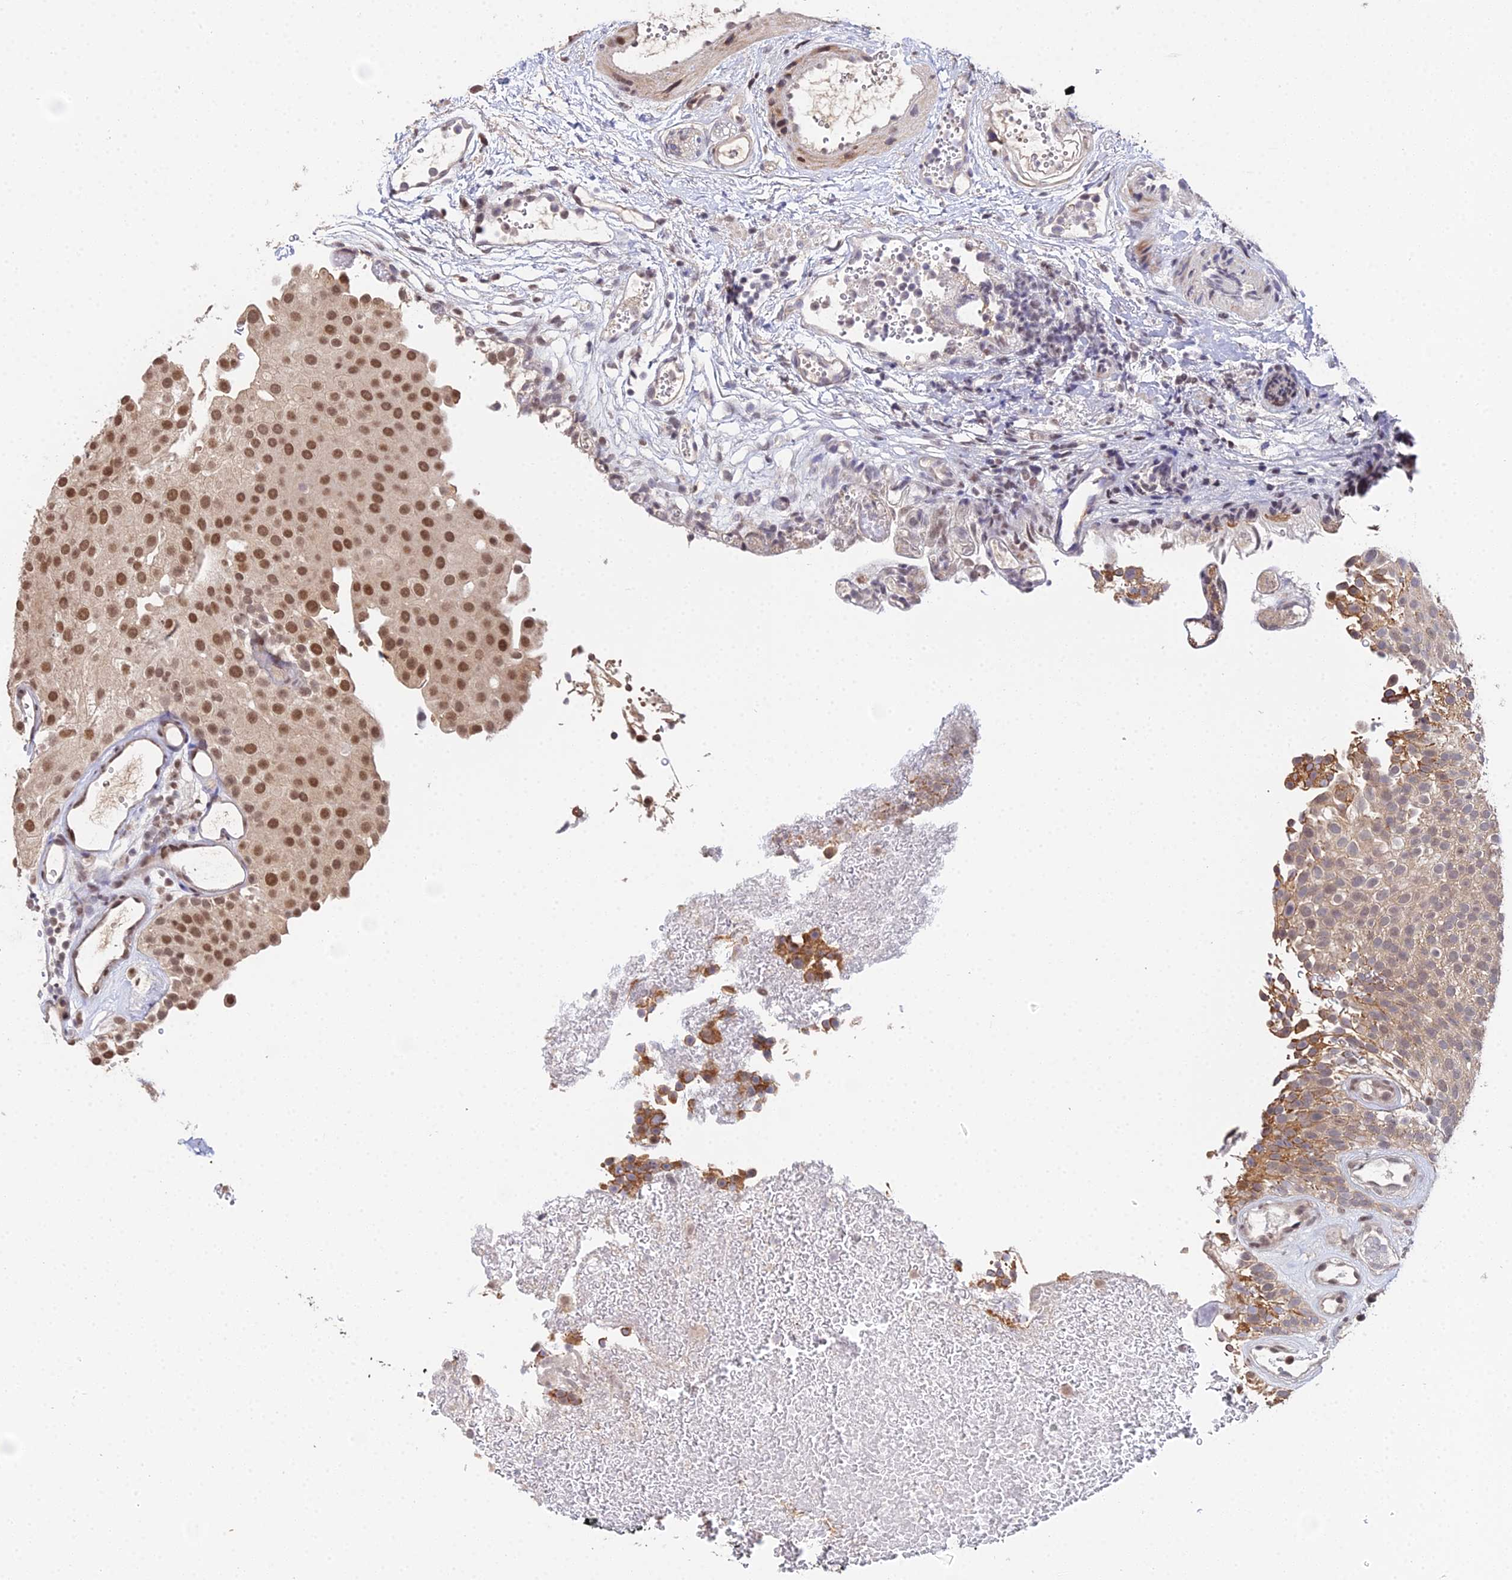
{"staining": {"intensity": "moderate", "quantity": "25%-75%", "location": "cytoplasmic/membranous,nuclear"}, "tissue": "urothelial cancer", "cell_type": "Tumor cells", "image_type": "cancer", "snomed": [{"axis": "morphology", "description": "Urothelial carcinoma, Low grade"}, {"axis": "topography", "description": "Urinary bladder"}], "caption": "IHC (DAB (3,3'-diaminobenzidine)) staining of low-grade urothelial carcinoma demonstrates moderate cytoplasmic/membranous and nuclear protein expression in about 25%-75% of tumor cells.", "gene": "ERCC5", "patient": {"sex": "male", "age": 78}}